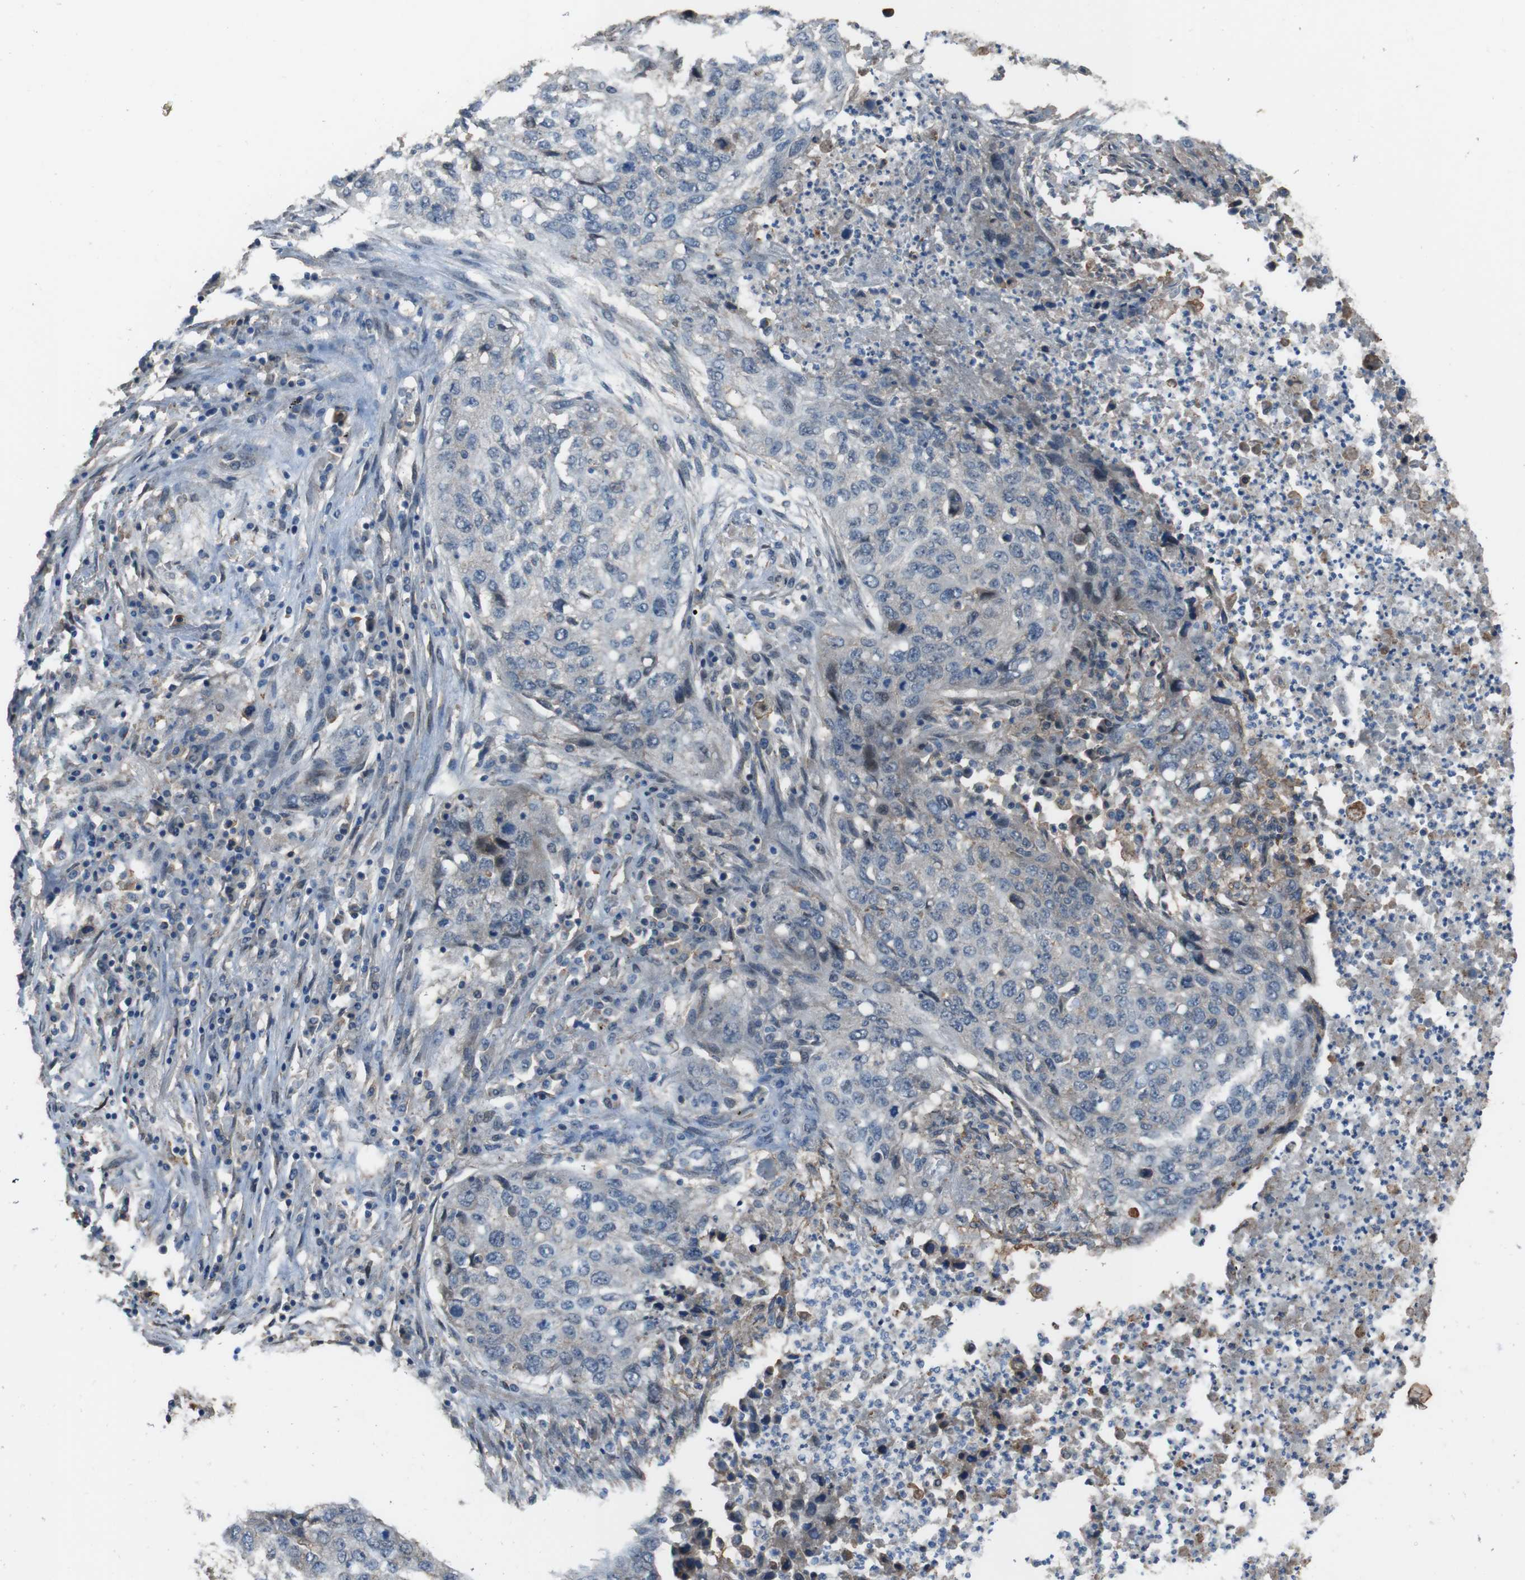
{"staining": {"intensity": "negative", "quantity": "none", "location": "none"}, "tissue": "lung cancer", "cell_type": "Tumor cells", "image_type": "cancer", "snomed": [{"axis": "morphology", "description": "Squamous cell carcinoma, NOS"}, {"axis": "topography", "description": "Lung"}], "caption": "High magnification brightfield microscopy of lung squamous cell carcinoma stained with DAB (3,3'-diaminobenzidine) (brown) and counterstained with hematoxylin (blue): tumor cells show no significant positivity.", "gene": "ATP2B1", "patient": {"sex": "female", "age": 63}}